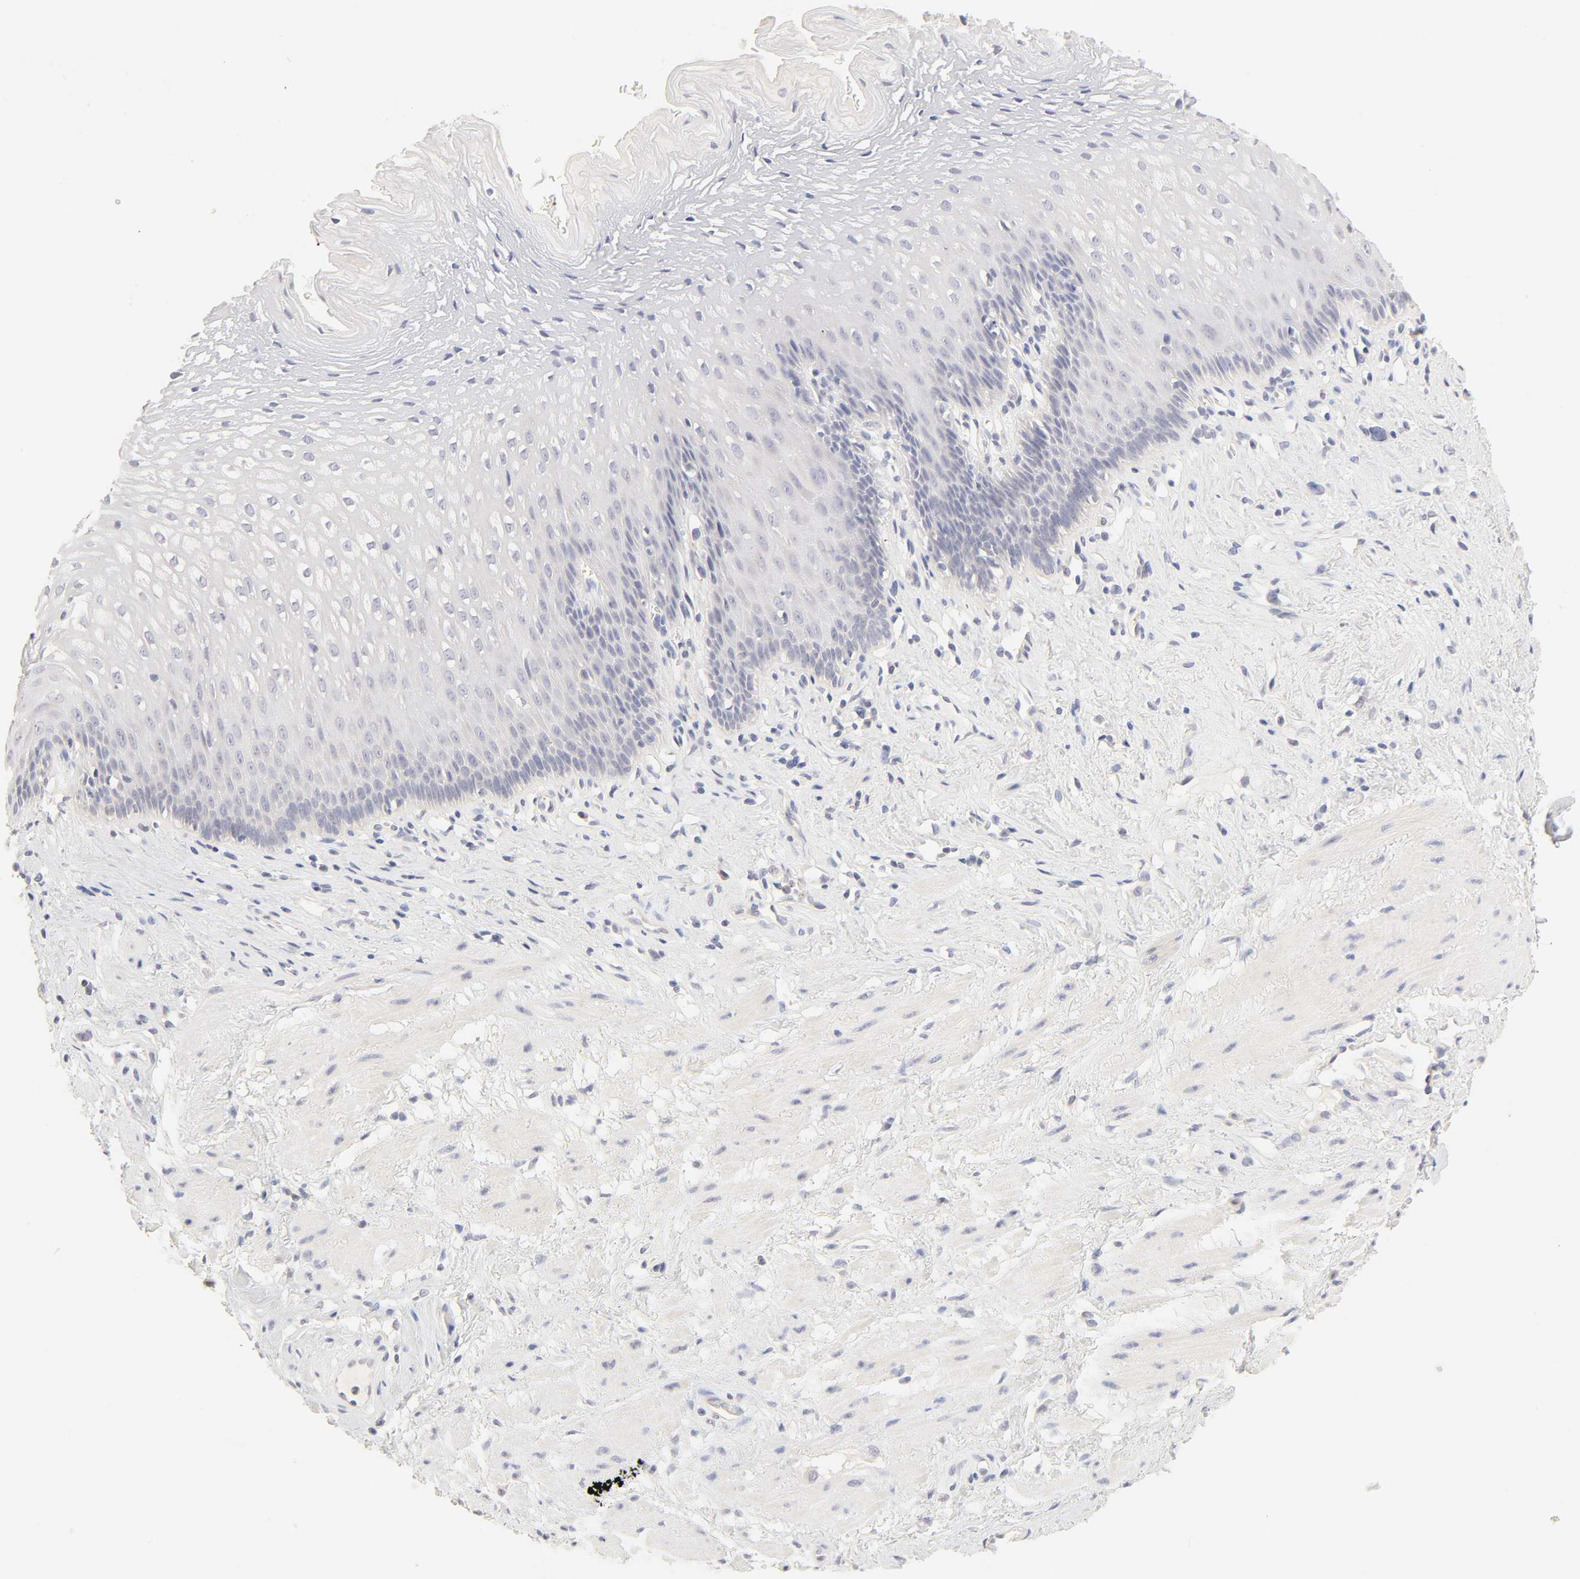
{"staining": {"intensity": "negative", "quantity": "none", "location": "none"}, "tissue": "esophagus", "cell_type": "Squamous epithelial cells", "image_type": "normal", "snomed": [{"axis": "morphology", "description": "Normal tissue, NOS"}, {"axis": "topography", "description": "Esophagus"}], "caption": "Squamous epithelial cells show no significant protein expression in normal esophagus.", "gene": "CYP4B1", "patient": {"sex": "female", "age": 70}}